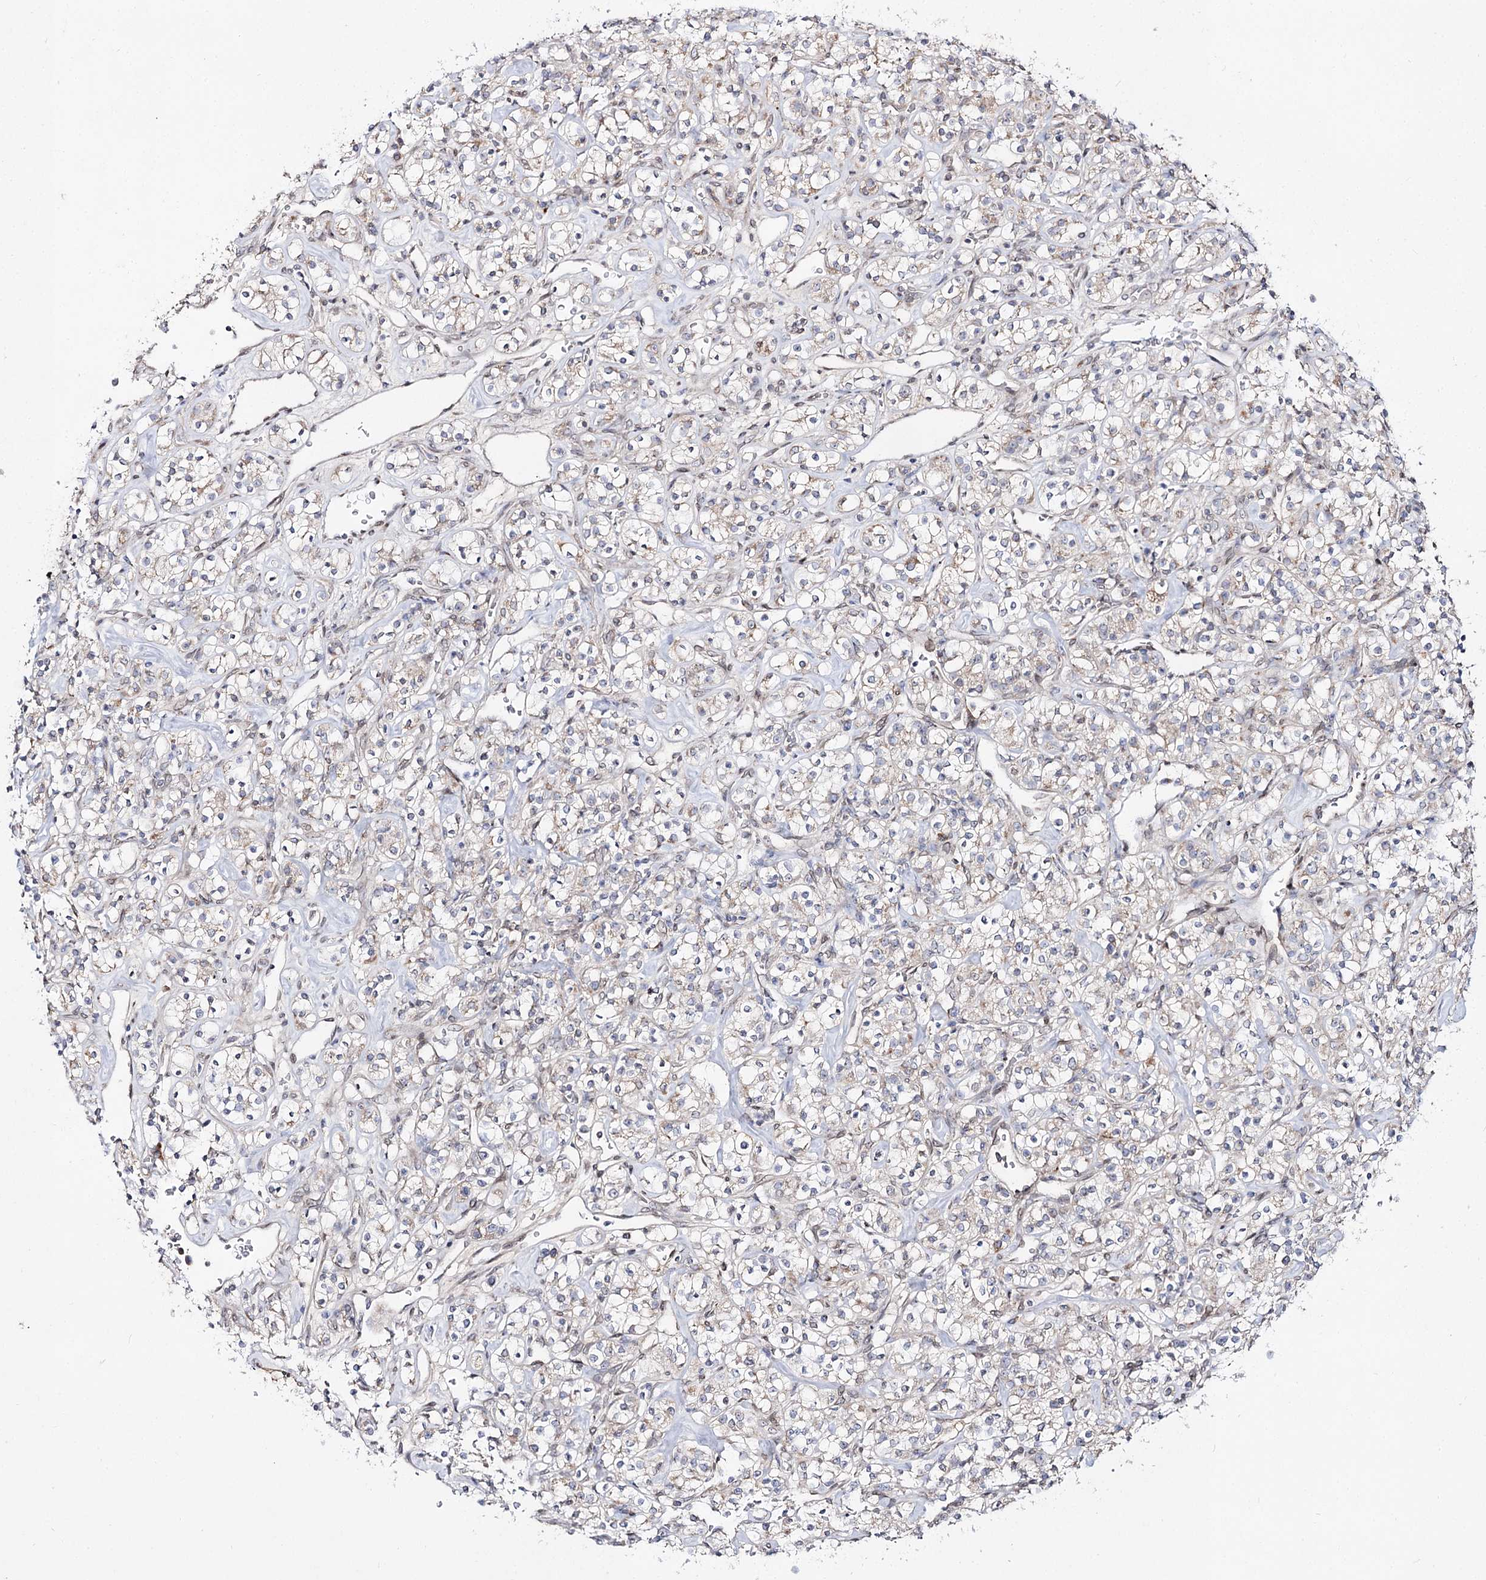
{"staining": {"intensity": "negative", "quantity": "none", "location": "none"}, "tissue": "renal cancer", "cell_type": "Tumor cells", "image_type": "cancer", "snomed": [{"axis": "morphology", "description": "Adenocarcinoma, NOS"}, {"axis": "topography", "description": "Kidney"}], "caption": "Immunohistochemical staining of human renal cancer exhibits no significant staining in tumor cells.", "gene": "C11orf80", "patient": {"sex": "male", "age": 77}}